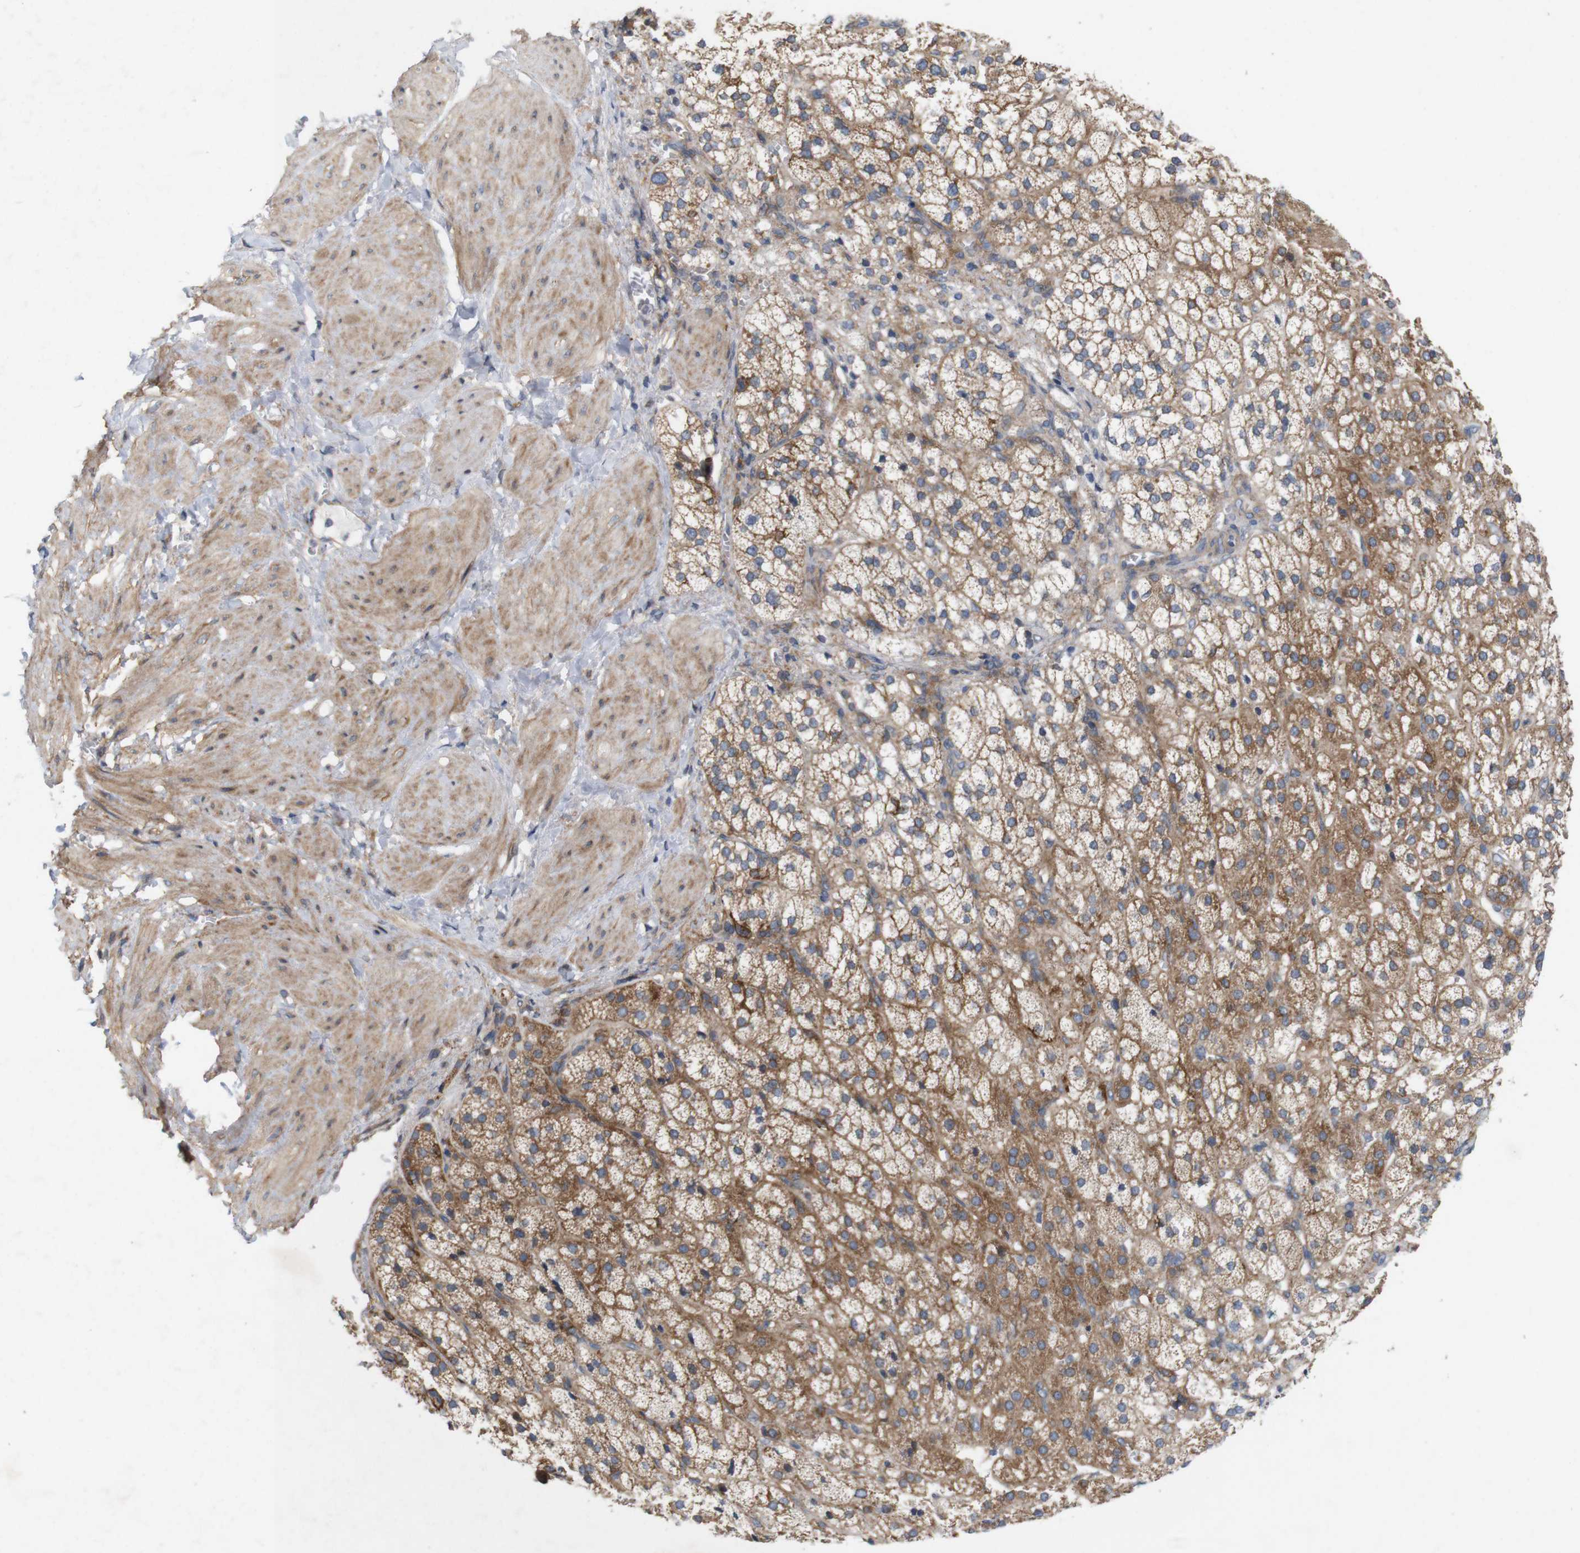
{"staining": {"intensity": "moderate", "quantity": ">75%", "location": "cytoplasmic/membranous"}, "tissue": "adrenal gland", "cell_type": "Glandular cells", "image_type": "normal", "snomed": [{"axis": "morphology", "description": "Normal tissue, NOS"}, {"axis": "topography", "description": "Adrenal gland"}], "caption": "Brown immunohistochemical staining in unremarkable adrenal gland shows moderate cytoplasmic/membranous positivity in approximately >75% of glandular cells.", "gene": "SIGLEC8", "patient": {"sex": "male", "age": 56}}